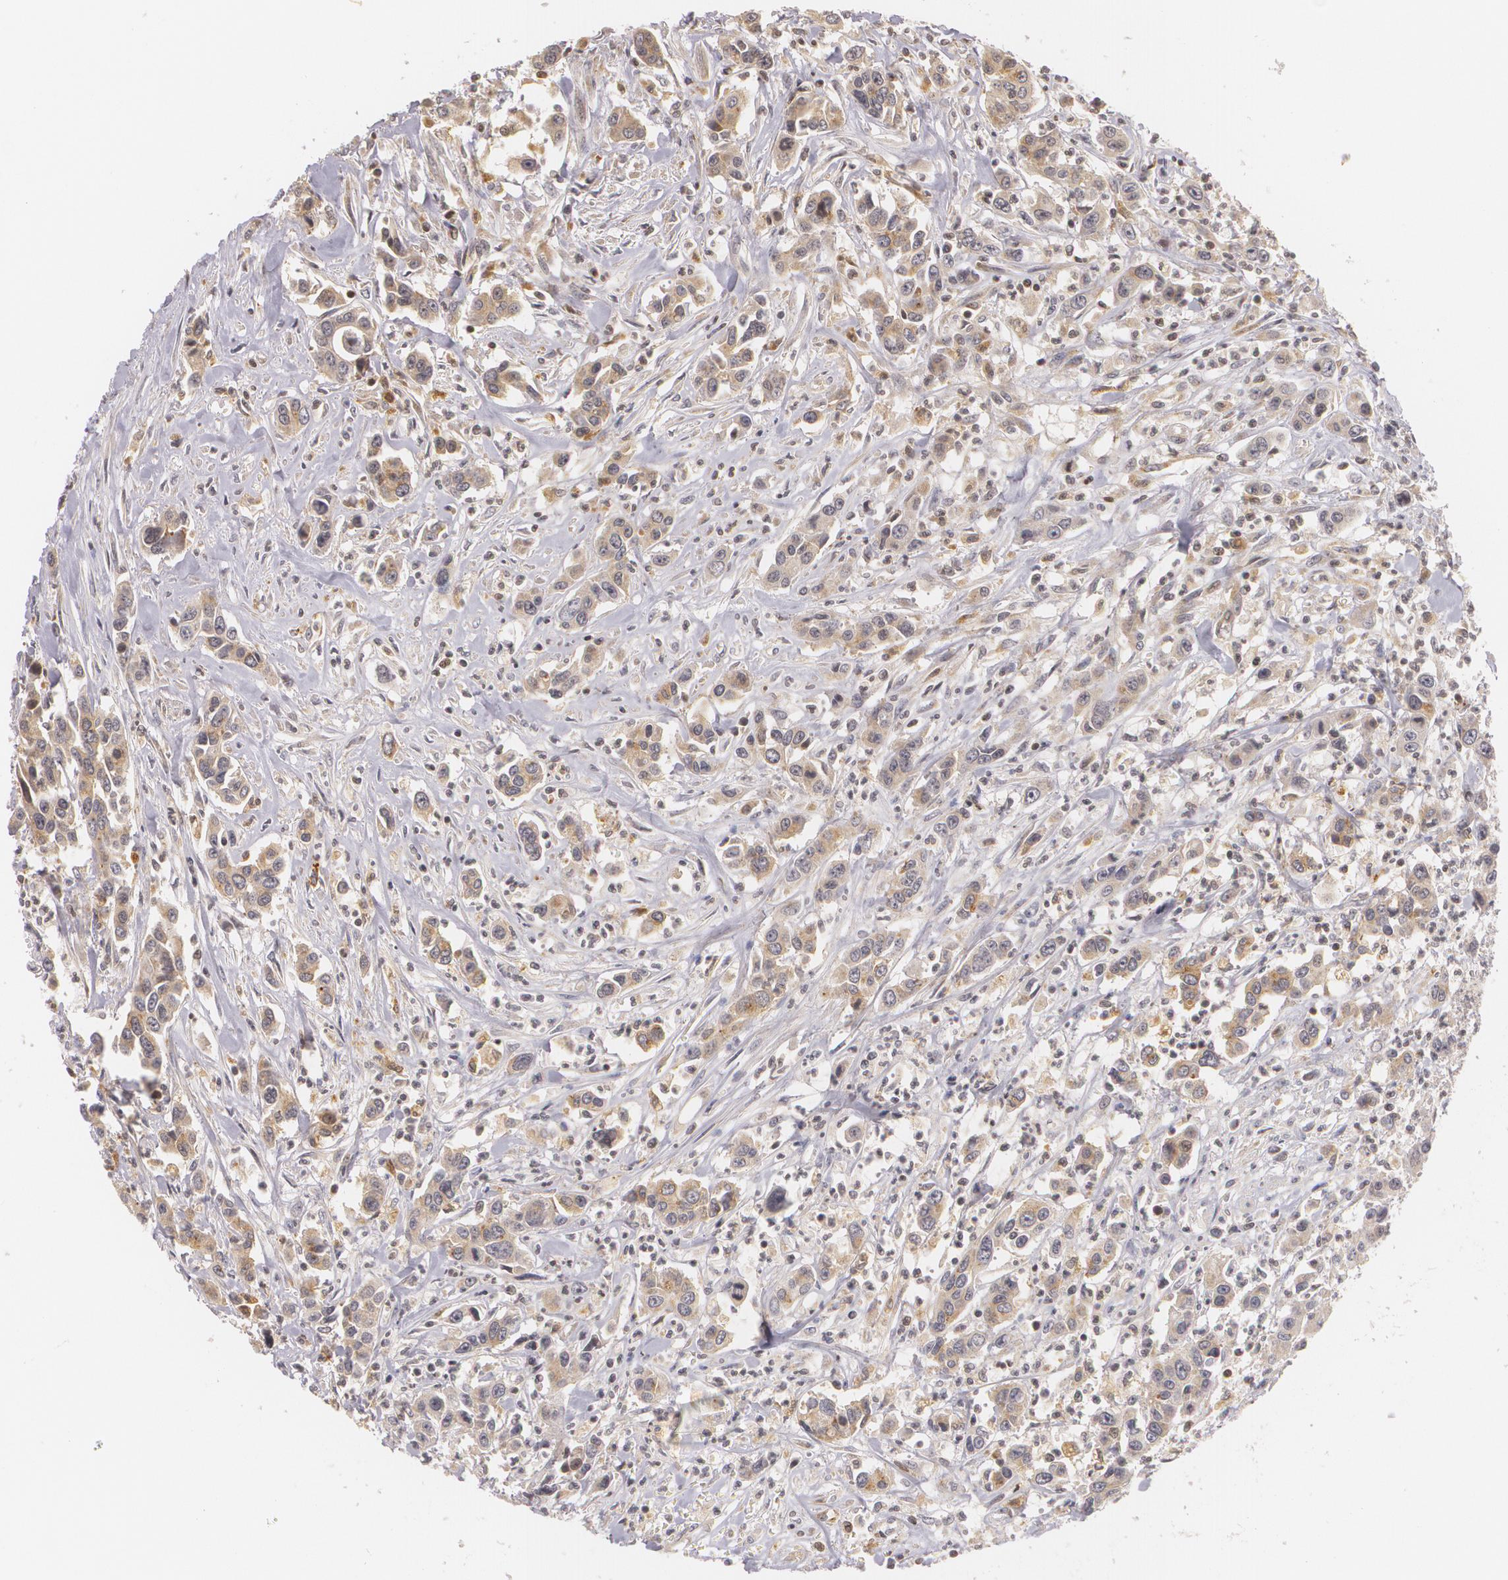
{"staining": {"intensity": "weak", "quantity": "25%-75%", "location": "cytoplasmic/membranous"}, "tissue": "urothelial cancer", "cell_type": "Tumor cells", "image_type": "cancer", "snomed": [{"axis": "morphology", "description": "Urothelial carcinoma, High grade"}, {"axis": "topography", "description": "Urinary bladder"}], "caption": "Immunohistochemical staining of urothelial cancer reveals low levels of weak cytoplasmic/membranous positivity in about 25%-75% of tumor cells. Using DAB (brown) and hematoxylin (blue) stains, captured at high magnification using brightfield microscopy.", "gene": "VAV3", "patient": {"sex": "male", "age": 86}}